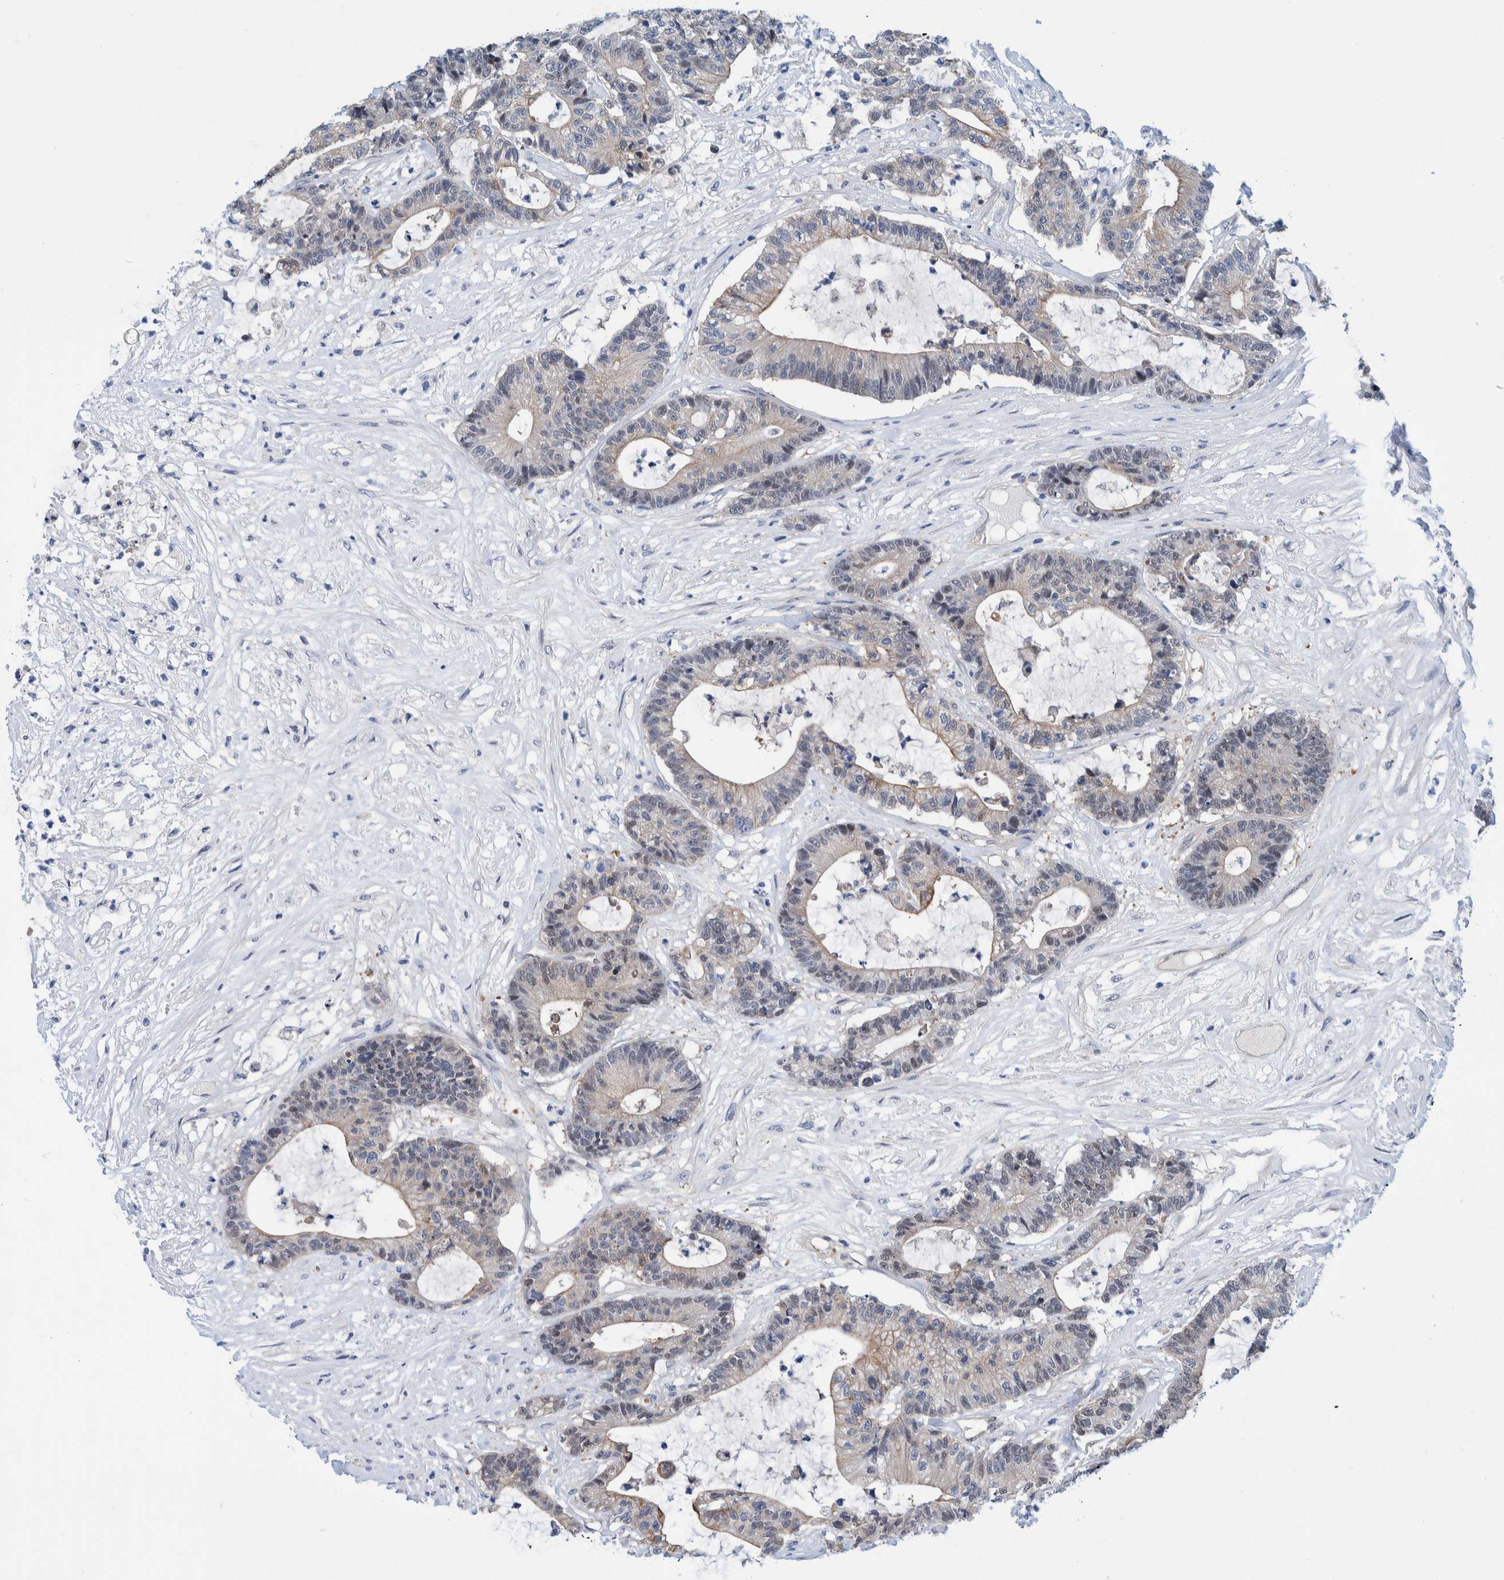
{"staining": {"intensity": "weak", "quantity": "<25%", "location": "cytoplasmic/membranous,nuclear"}, "tissue": "colorectal cancer", "cell_type": "Tumor cells", "image_type": "cancer", "snomed": [{"axis": "morphology", "description": "Adenocarcinoma, NOS"}, {"axis": "topography", "description": "Colon"}], "caption": "Immunohistochemistry (IHC) micrograph of neoplastic tissue: colorectal cancer (adenocarcinoma) stained with DAB (3,3'-diaminobenzidine) displays no significant protein expression in tumor cells.", "gene": "PFAS", "patient": {"sex": "female", "age": 84}}